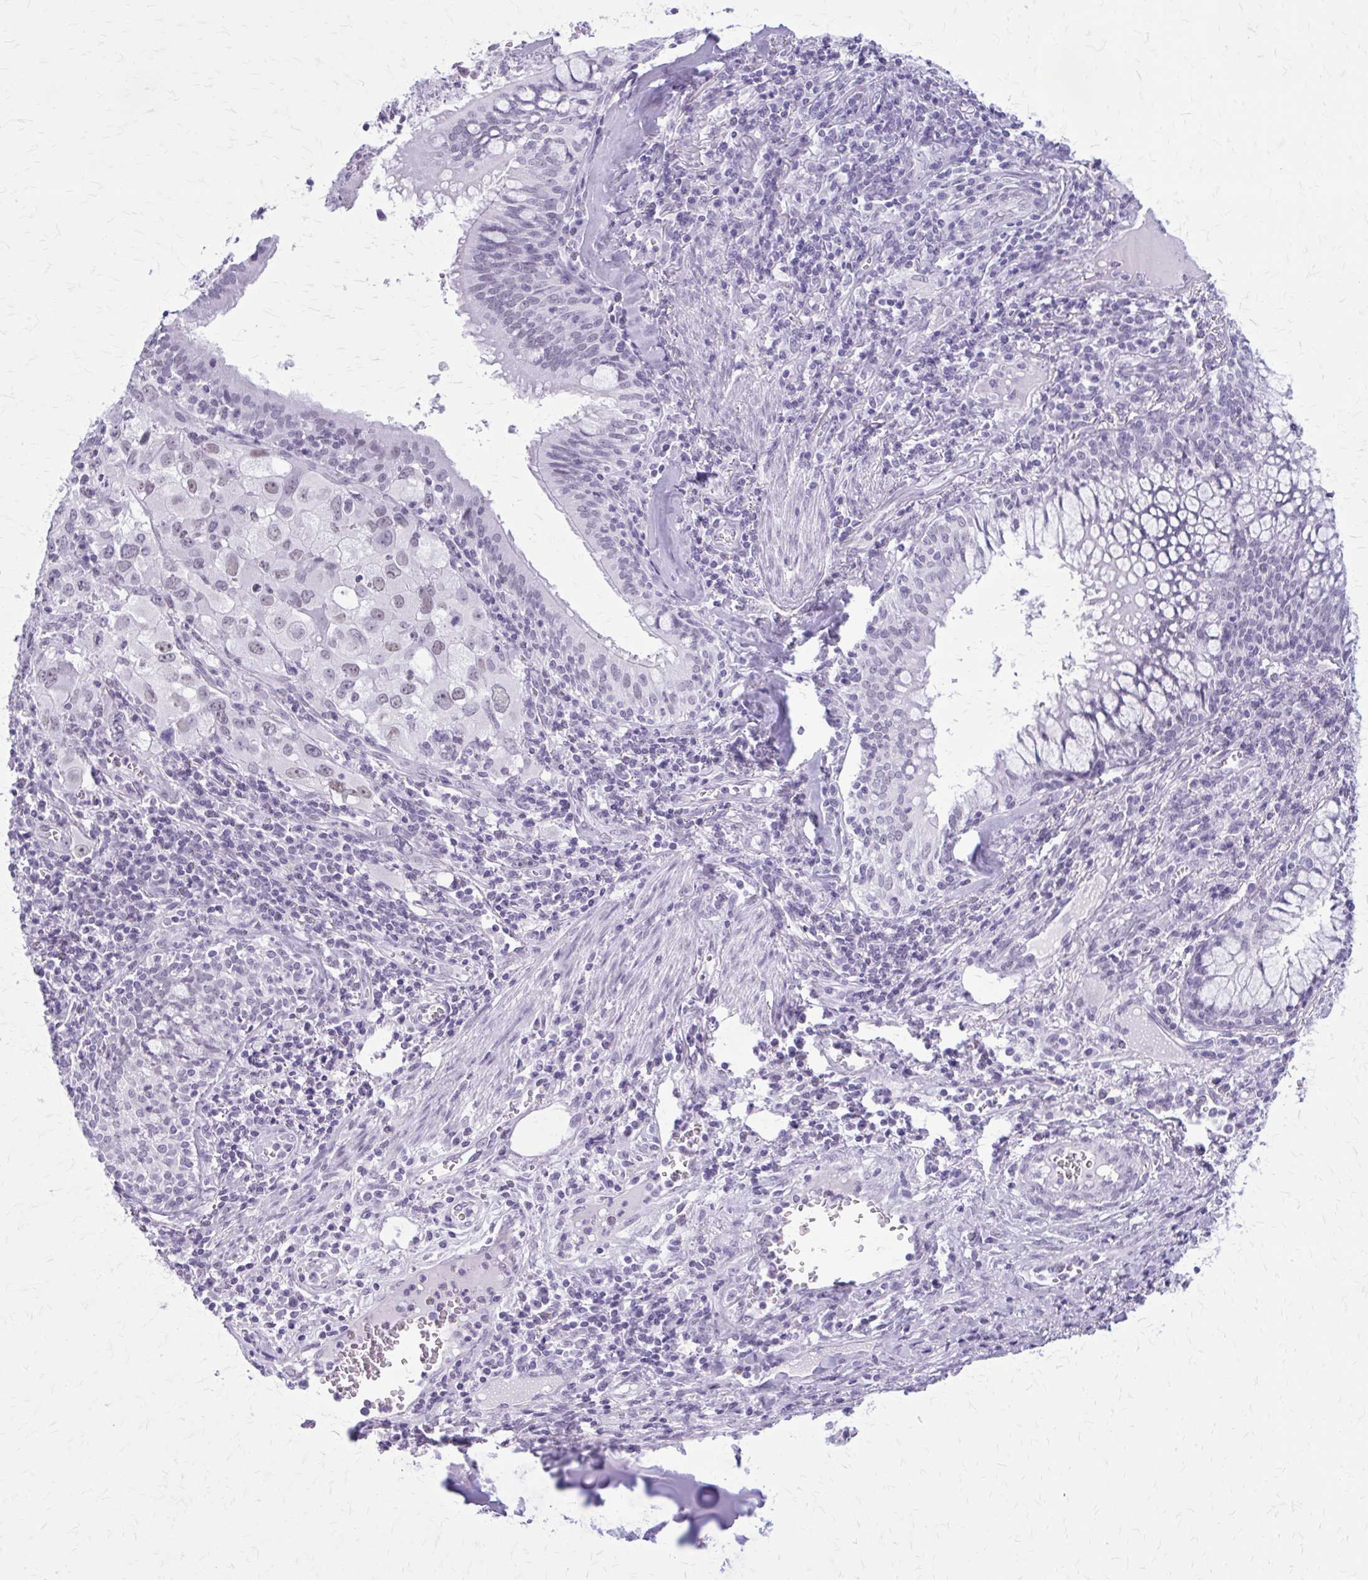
{"staining": {"intensity": "negative", "quantity": "none", "location": "none"}, "tissue": "lung cancer", "cell_type": "Tumor cells", "image_type": "cancer", "snomed": [{"axis": "morphology", "description": "Adenocarcinoma, NOS"}, {"axis": "morphology", "description": "Adenocarcinoma, metastatic, NOS"}, {"axis": "topography", "description": "Lymph node"}, {"axis": "topography", "description": "Lung"}], "caption": "The histopathology image exhibits no staining of tumor cells in adenocarcinoma (lung).", "gene": "GAD1", "patient": {"sex": "female", "age": 42}}